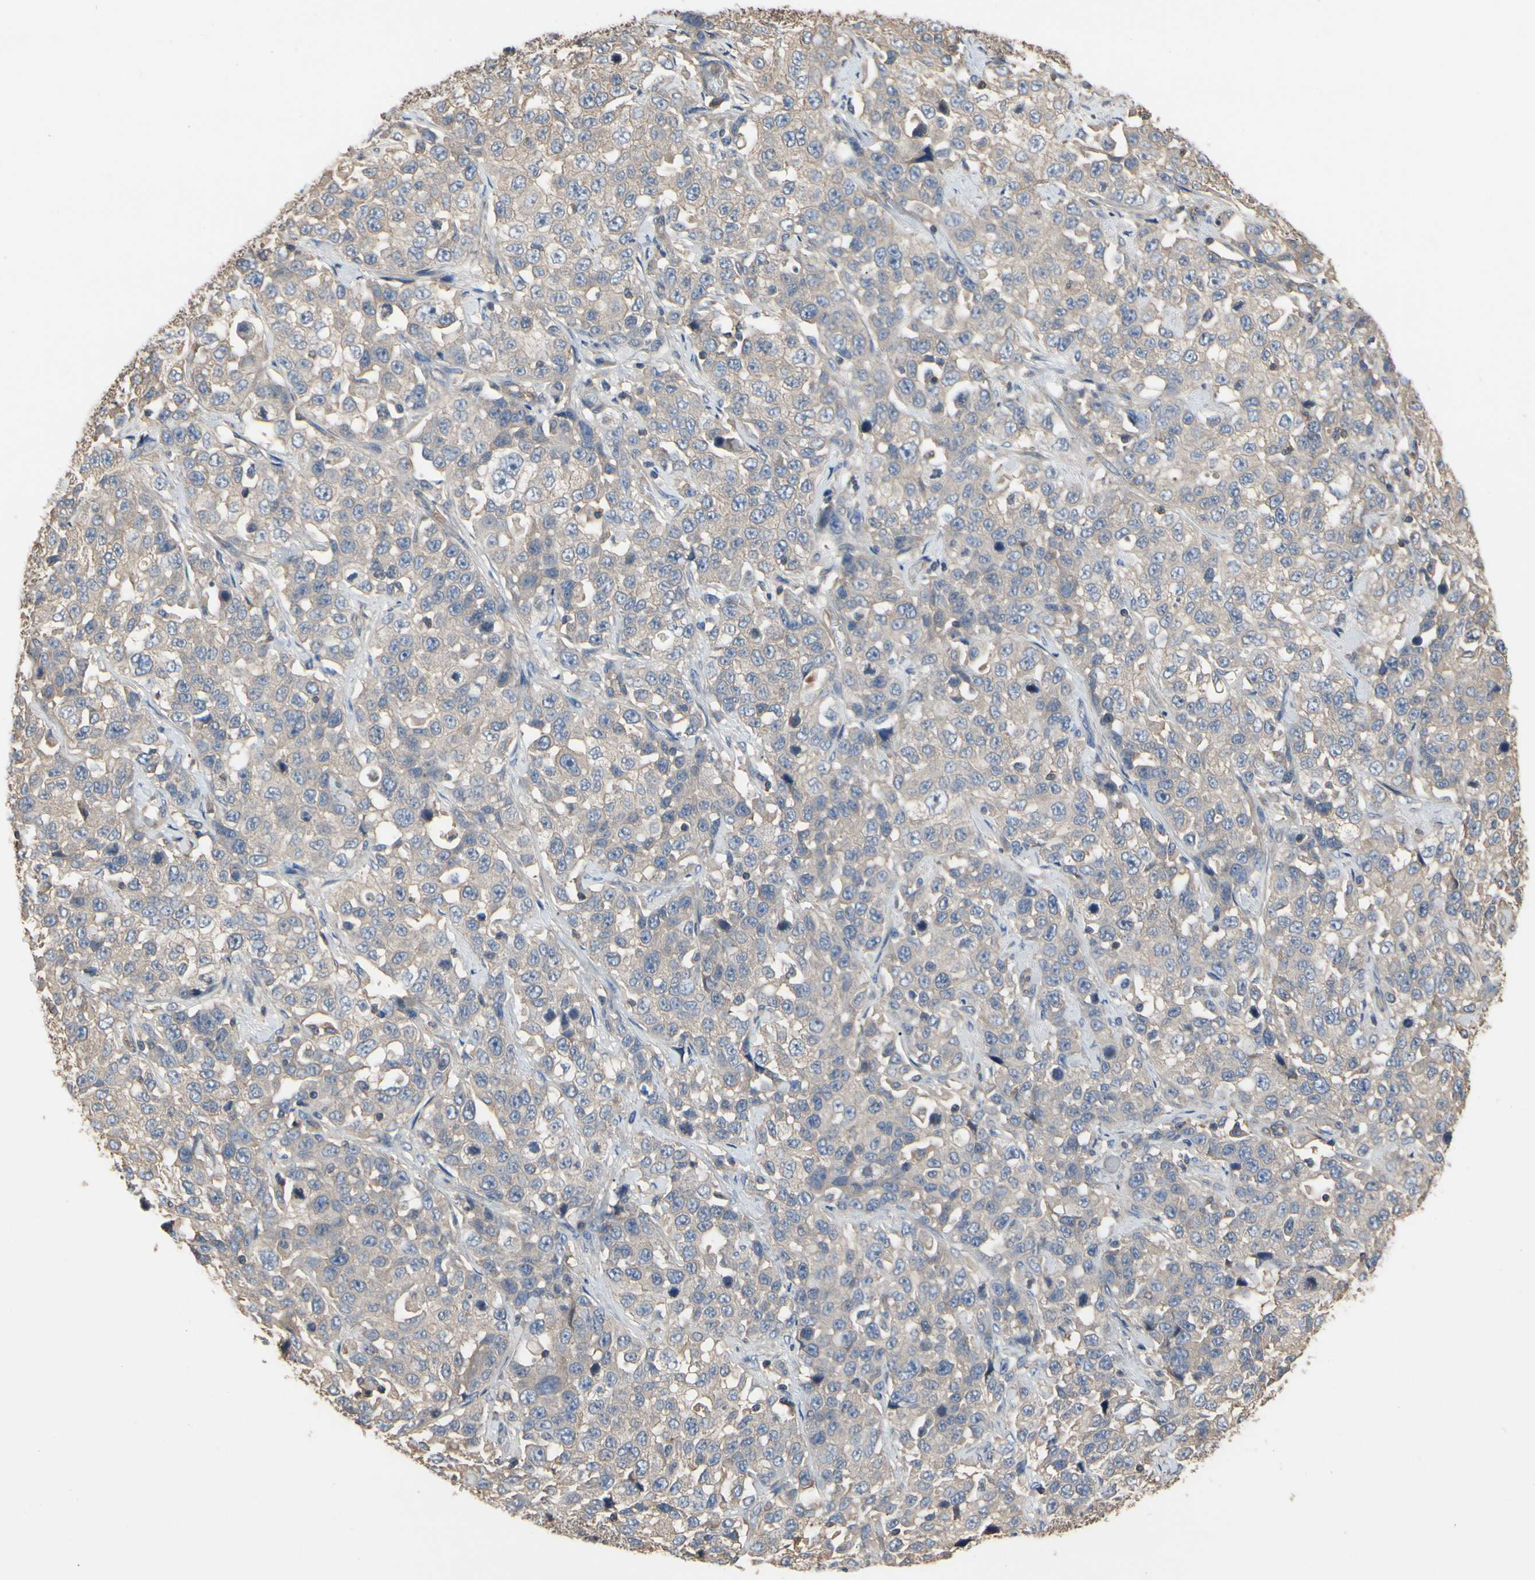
{"staining": {"intensity": "weak", "quantity": "<25%", "location": "cytoplasmic/membranous"}, "tissue": "stomach cancer", "cell_type": "Tumor cells", "image_type": "cancer", "snomed": [{"axis": "morphology", "description": "Normal tissue, NOS"}, {"axis": "morphology", "description": "Adenocarcinoma, NOS"}, {"axis": "topography", "description": "Stomach"}], "caption": "IHC photomicrograph of stomach adenocarcinoma stained for a protein (brown), which exhibits no staining in tumor cells.", "gene": "PDZK1", "patient": {"sex": "male", "age": 48}}